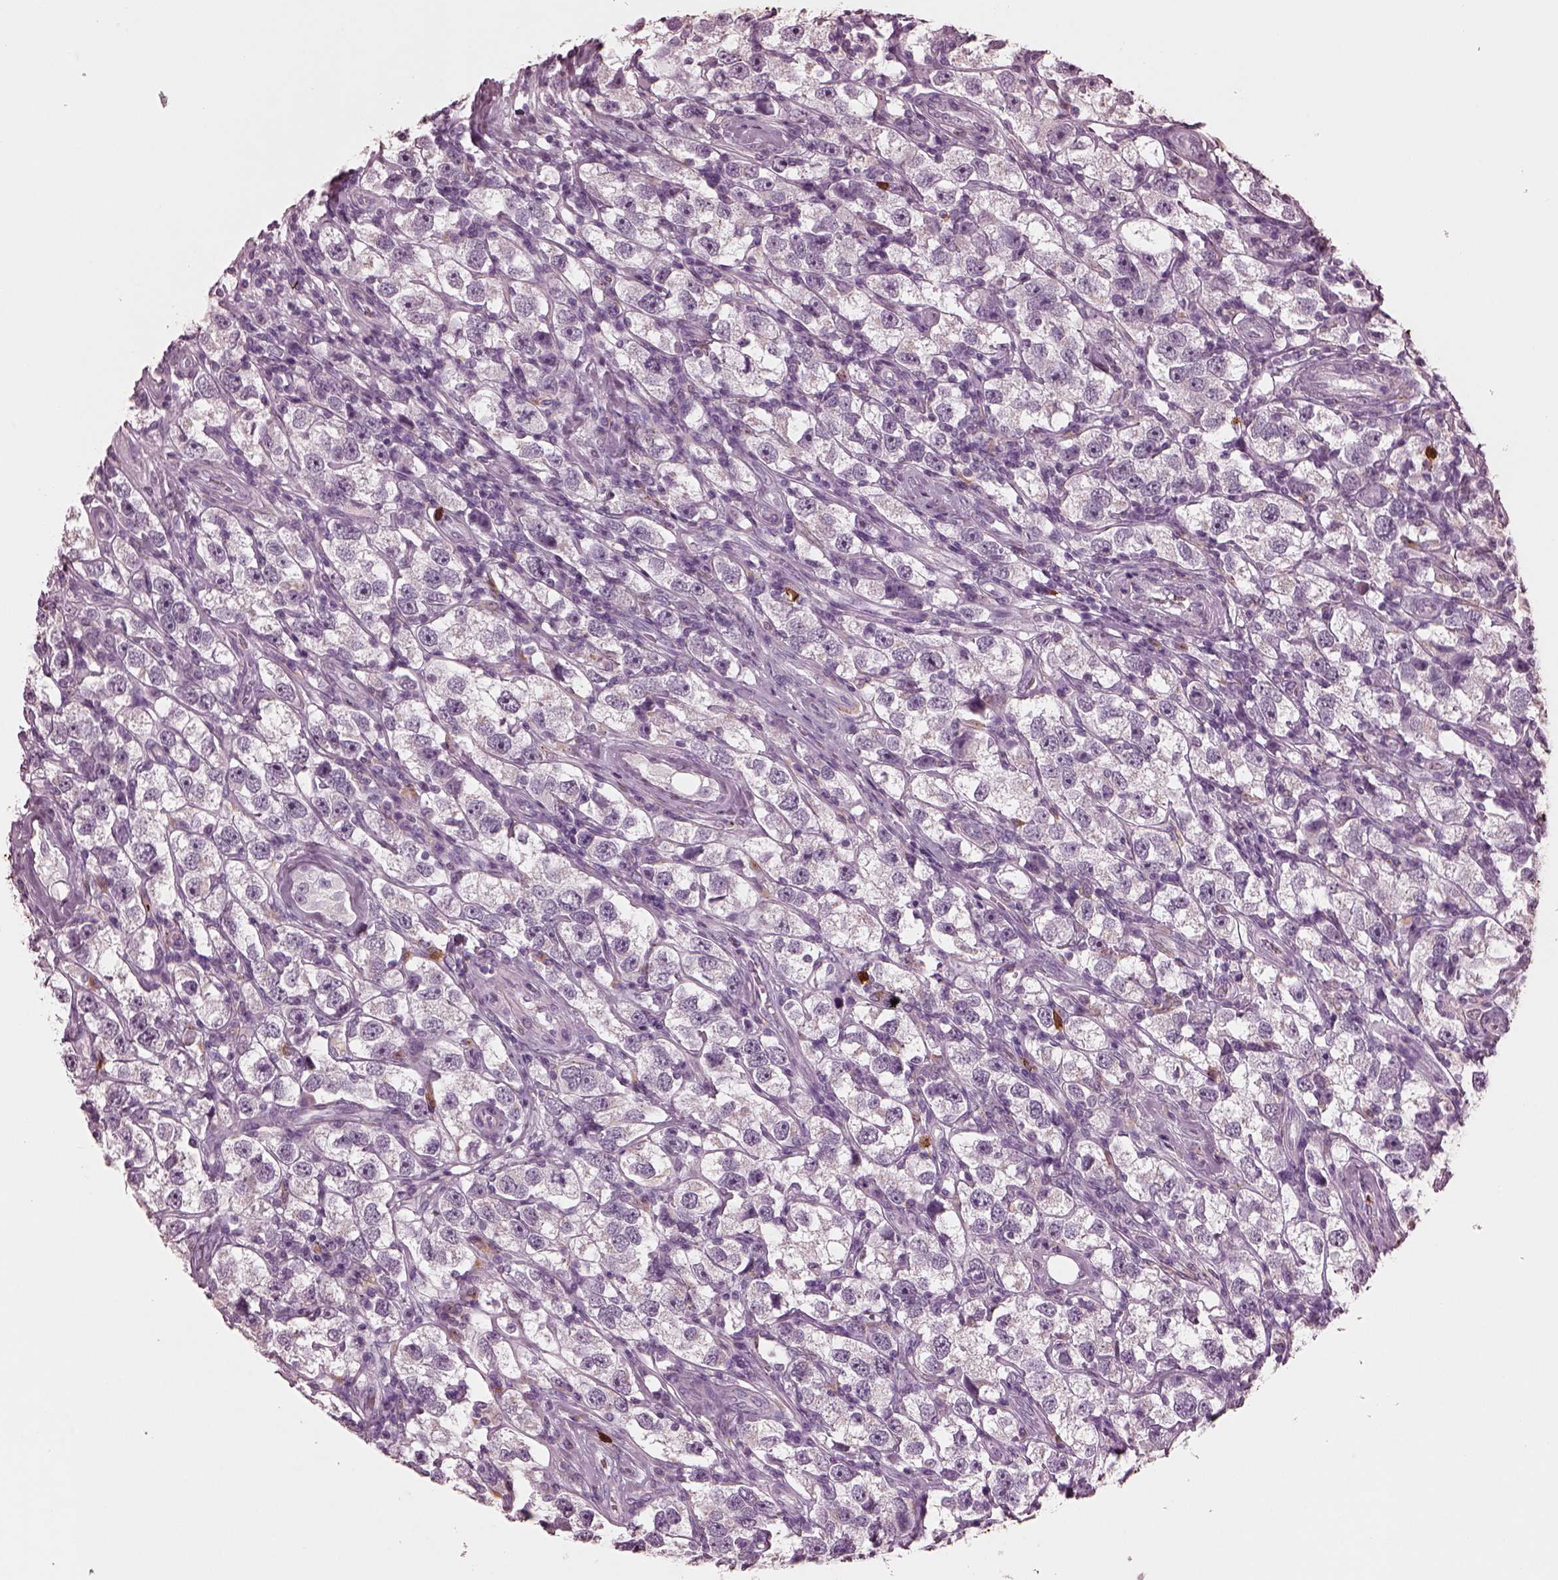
{"staining": {"intensity": "negative", "quantity": "none", "location": "none"}, "tissue": "testis cancer", "cell_type": "Tumor cells", "image_type": "cancer", "snomed": [{"axis": "morphology", "description": "Seminoma, NOS"}, {"axis": "topography", "description": "Testis"}], "caption": "Immunohistochemical staining of human testis seminoma demonstrates no significant staining in tumor cells.", "gene": "SLAMF8", "patient": {"sex": "male", "age": 26}}